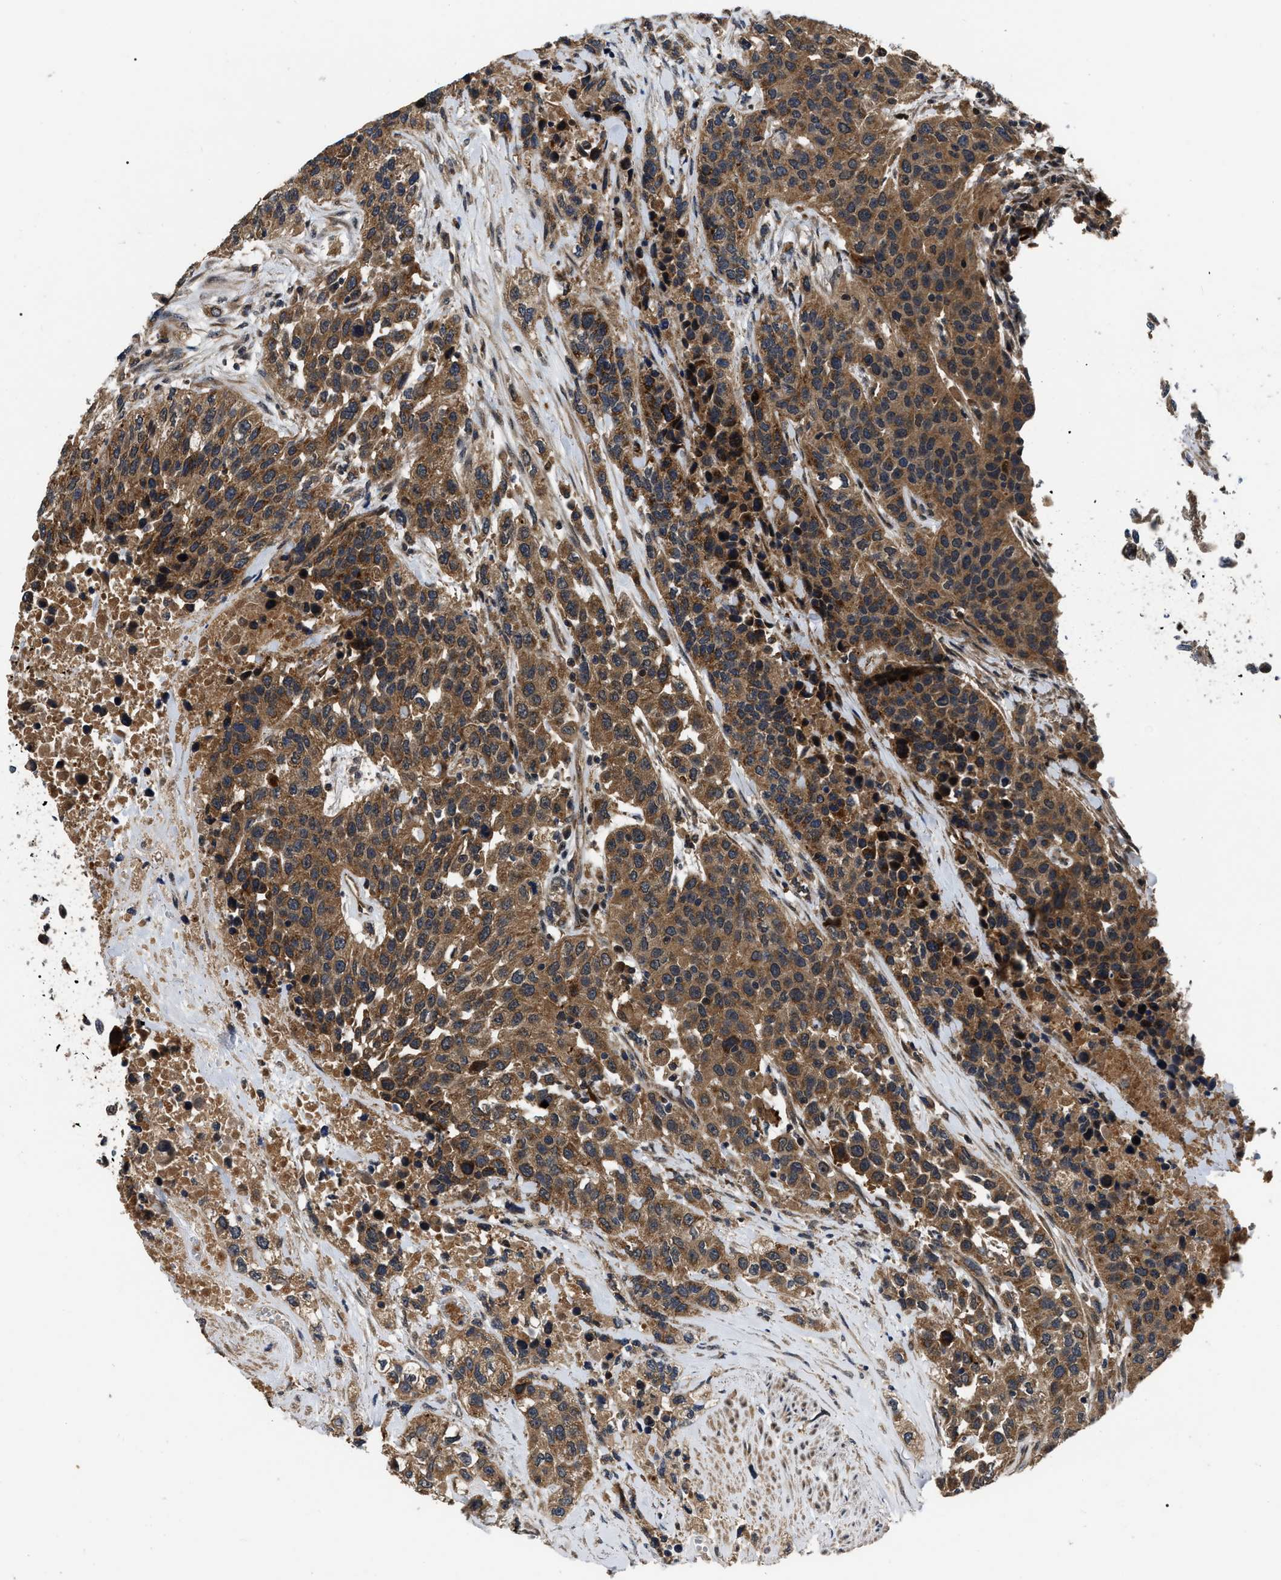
{"staining": {"intensity": "moderate", "quantity": ">75%", "location": "cytoplasmic/membranous"}, "tissue": "urothelial cancer", "cell_type": "Tumor cells", "image_type": "cancer", "snomed": [{"axis": "morphology", "description": "Urothelial carcinoma, High grade"}, {"axis": "topography", "description": "Urinary bladder"}], "caption": "Tumor cells show moderate cytoplasmic/membranous staining in about >75% of cells in urothelial carcinoma (high-grade). Nuclei are stained in blue.", "gene": "PPWD1", "patient": {"sex": "female", "age": 80}}